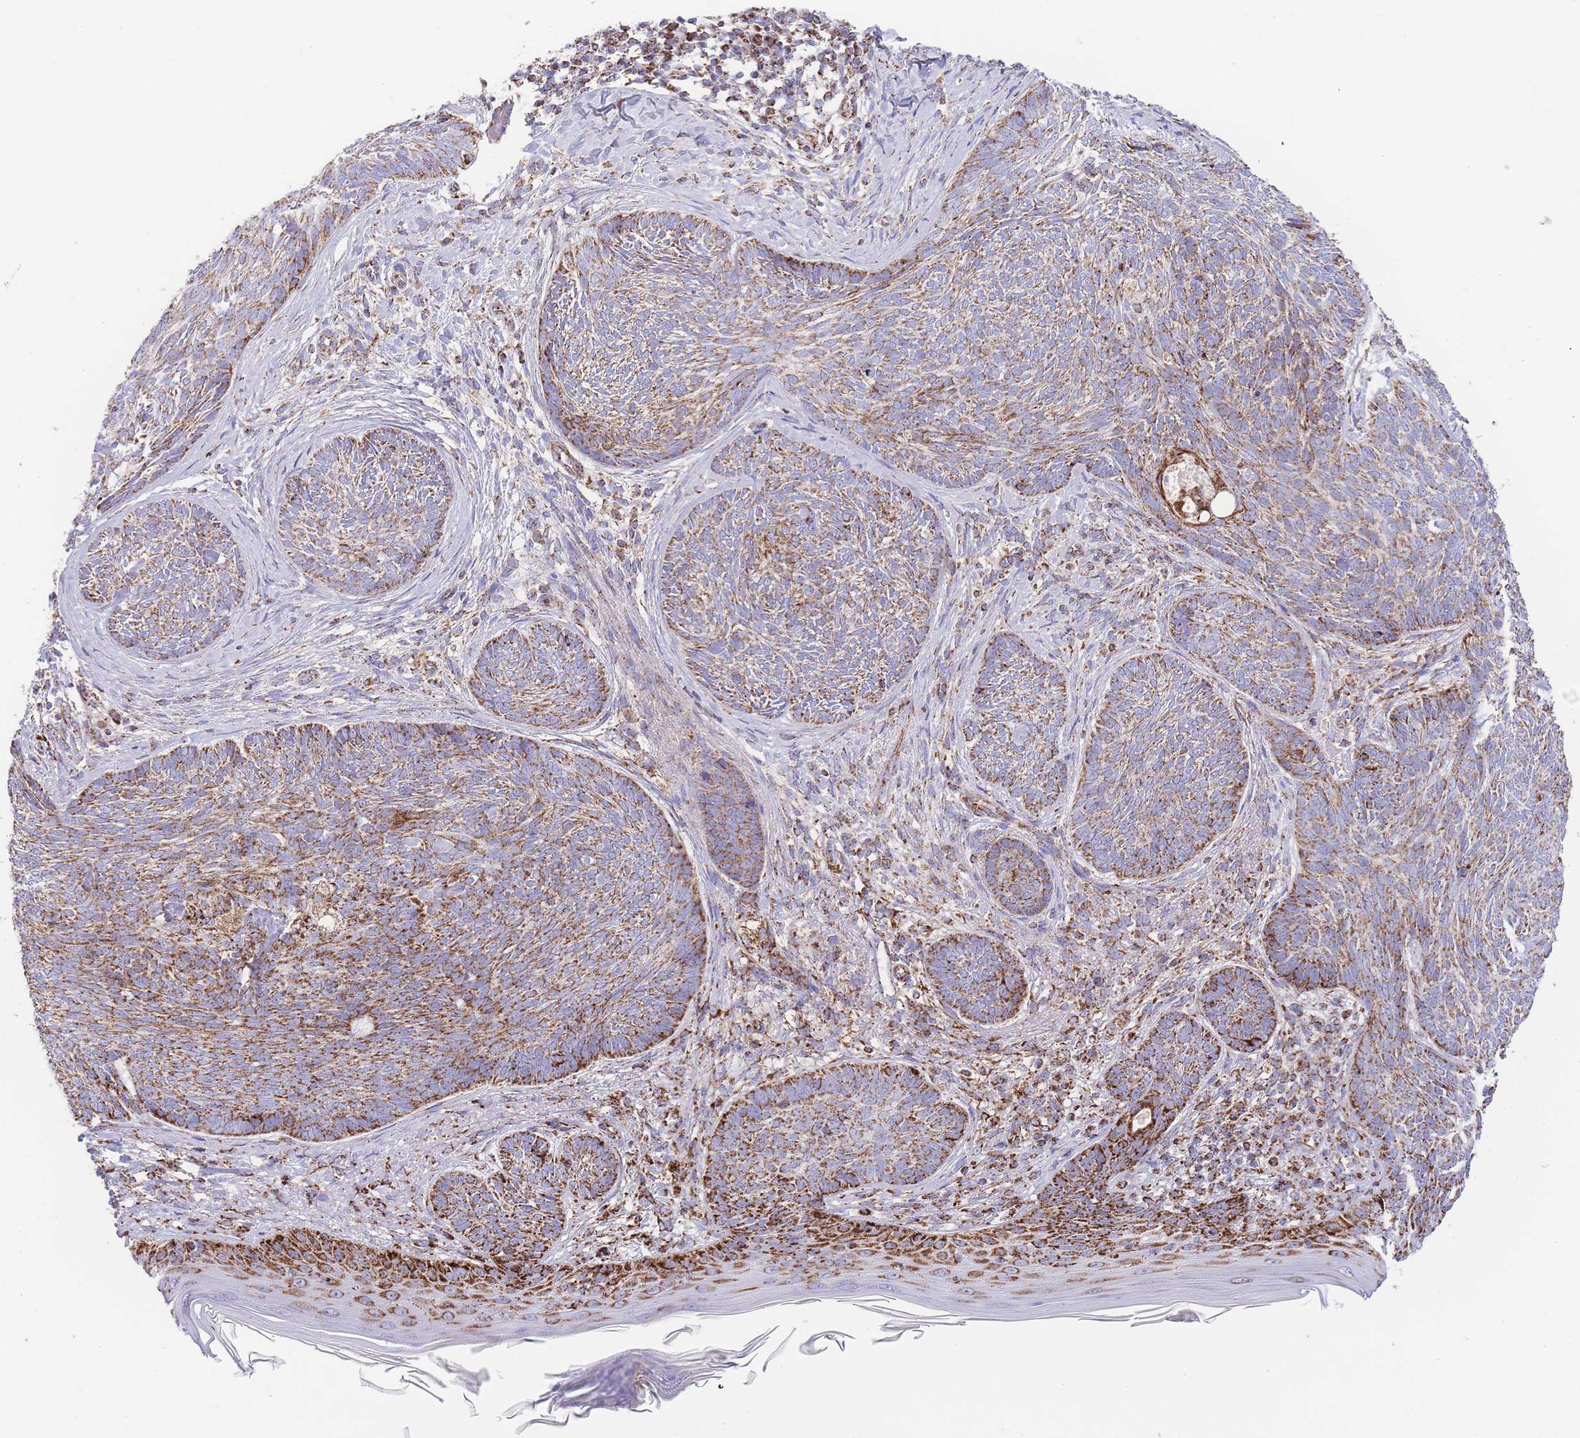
{"staining": {"intensity": "moderate", "quantity": ">75%", "location": "cytoplasmic/membranous"}, "tissue": "skin cancer", "cell_type": "Tumor cells", "image_type": "cancer", "snomed": [{"axis": "morphology", "description": "Basal cell carcinoma"}, {"axis": "topography", "description": "Skin"}], "caption": "The histopathology image demonstrates a brown stain indicating the presence of a protein in the cytoplasmic/membranous of tumor cells in basal cell carcinoma (skin).", "gene": "GSTM1", "patient": {"sex": "male", "age": 73}}